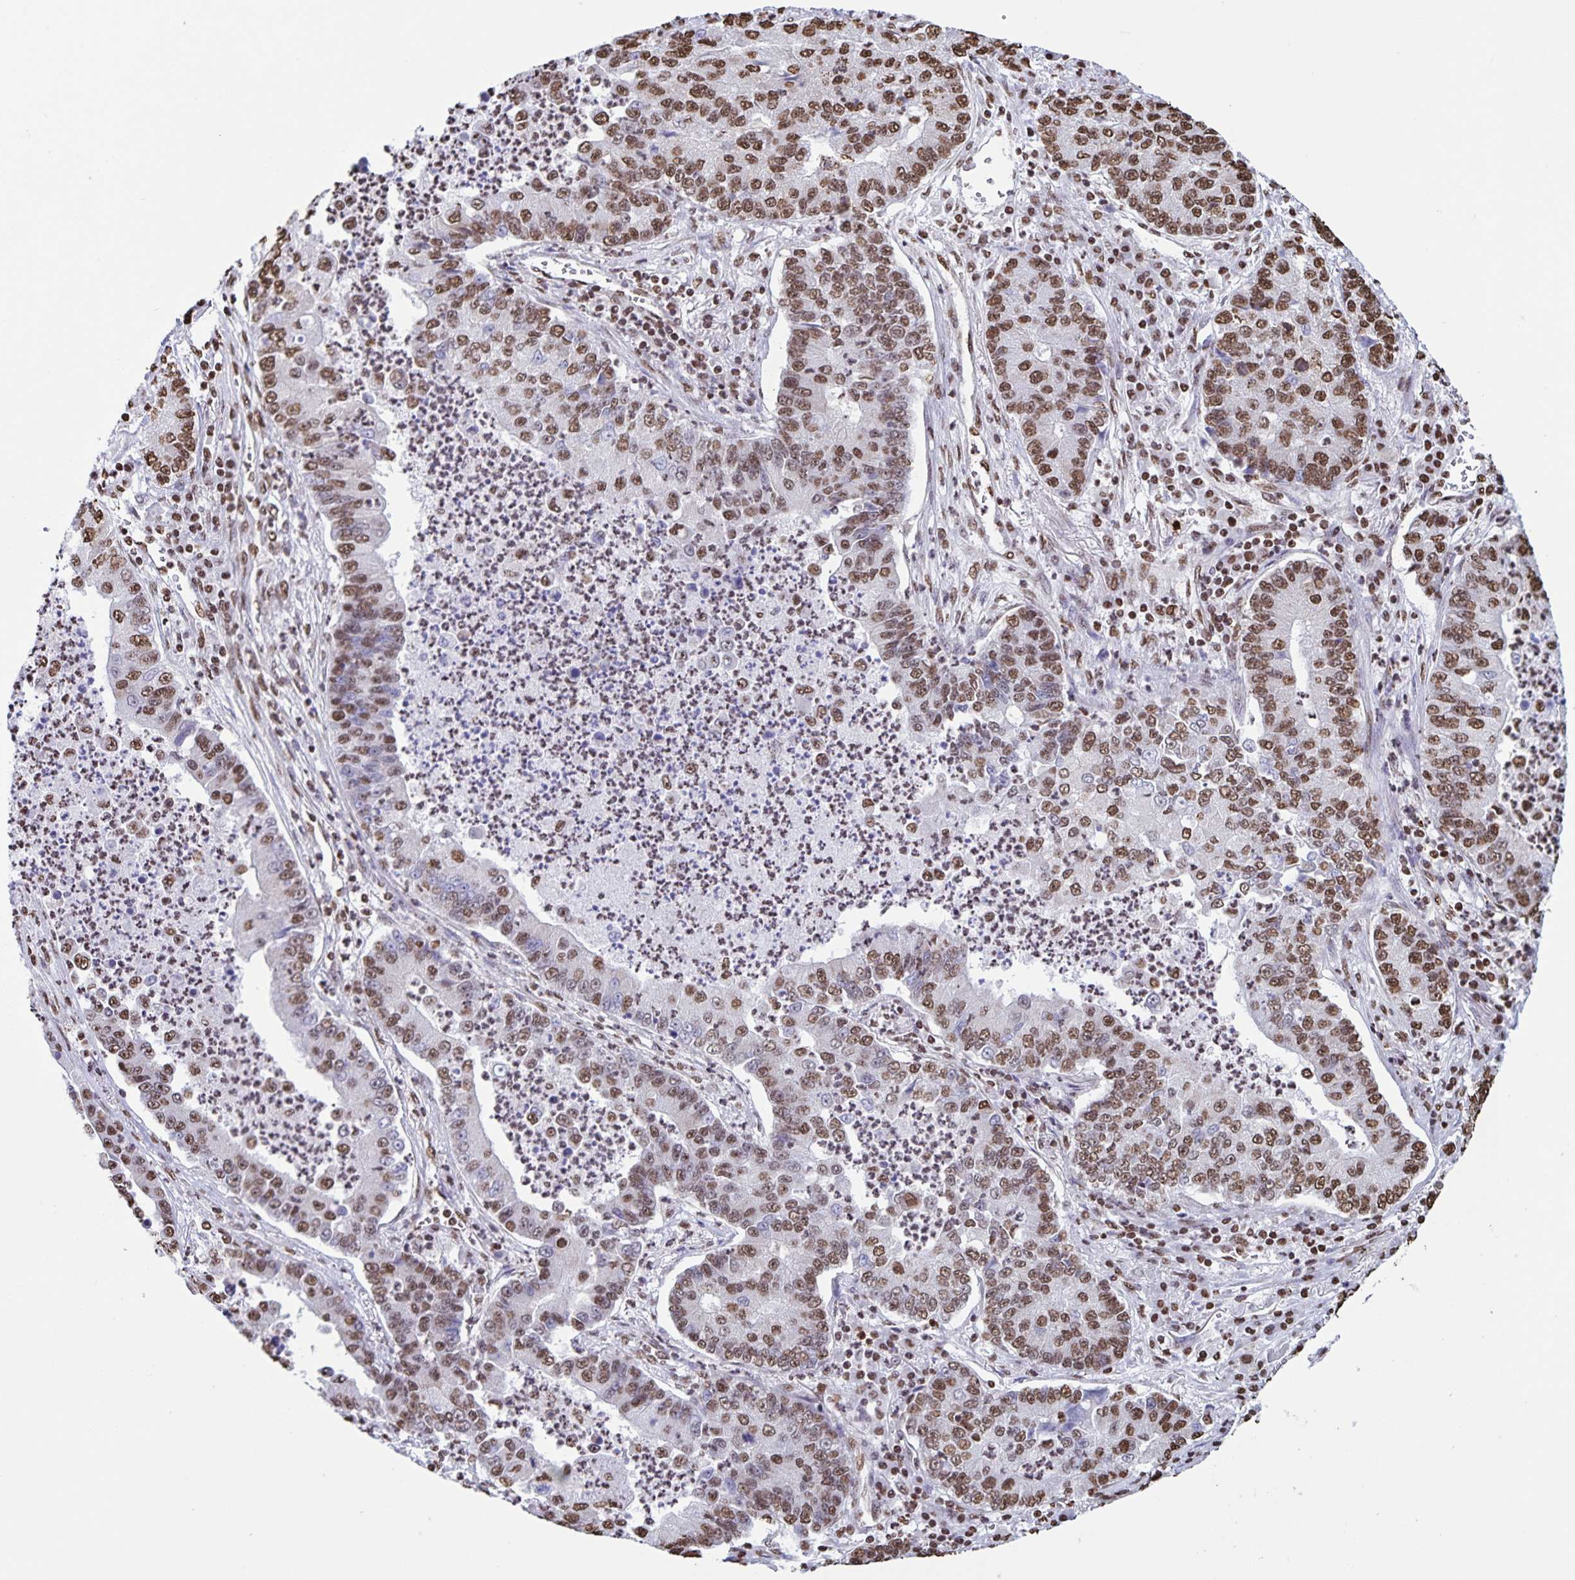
{"staining": {"intensity": "moderate", "quantity": ">75%", "location": "nuclear"}, "tissue": "lung cancer", "cell_type": "Tumor cells", "image_type": "cancer", "snomed": [{"axis": "morphology", "description": "Adenocarcinoma, NOS"}, {"axis": "topography", "description": "Lung"}], "caption": "Human lung cancer (adenocarcinoma) stained with a protein marker shows moderate staining in tumor cells.", "gene": "DUT", "patient": {"sex": "female", "age": 57}}